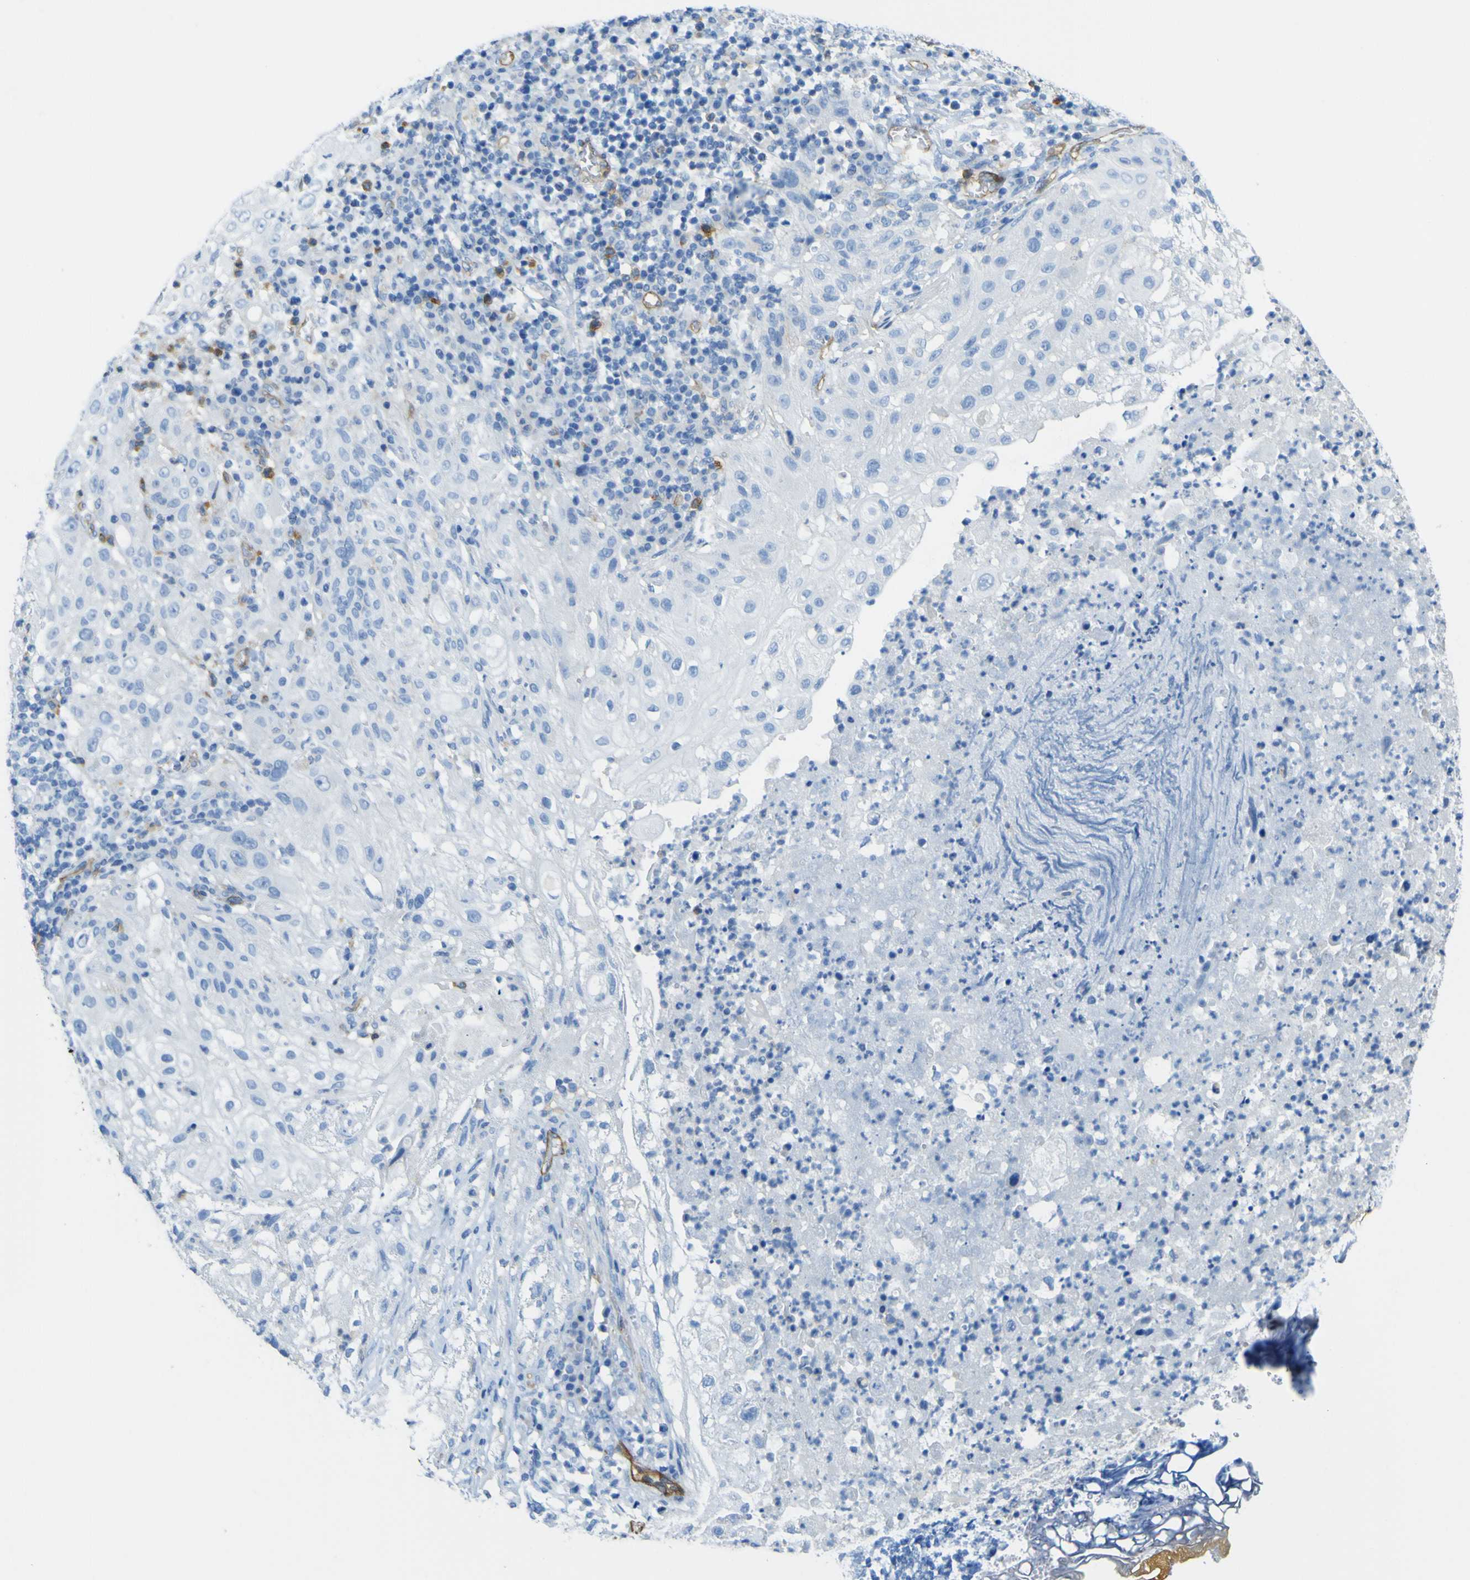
{"staining": {"intensity": "negative", "quantity": "none", "location": "none"}, "tissue": "lung cancer", "cell_type": "Tumor cells", "image_type": "cancer", "snomed": [{"axis": "morphology", "description": "Inflammation, NOS"}, {"axis": "morphology", "description": "Squamous cell carcinoma, NOS"}, {"axis": "topography", "description": "Lymph node"}, {"axis": "topography", "description": "Soft tissue"}, {"axis": "topography", "description": "Lung"}], "caption": "IHC image of neoplastic tissue: squamous cell carcinoma (lung) stained with DAB (3,3'-diaminobenzidine) reveals no significant protein expression in tumor cells. The staining is performed using DAB (3,3'-diaminobenzidine) brown chromogen with nuclei counter-stained in using hematoxylin.", "gene": "CD93", "patient": {"sex": "male", "age": 66}}